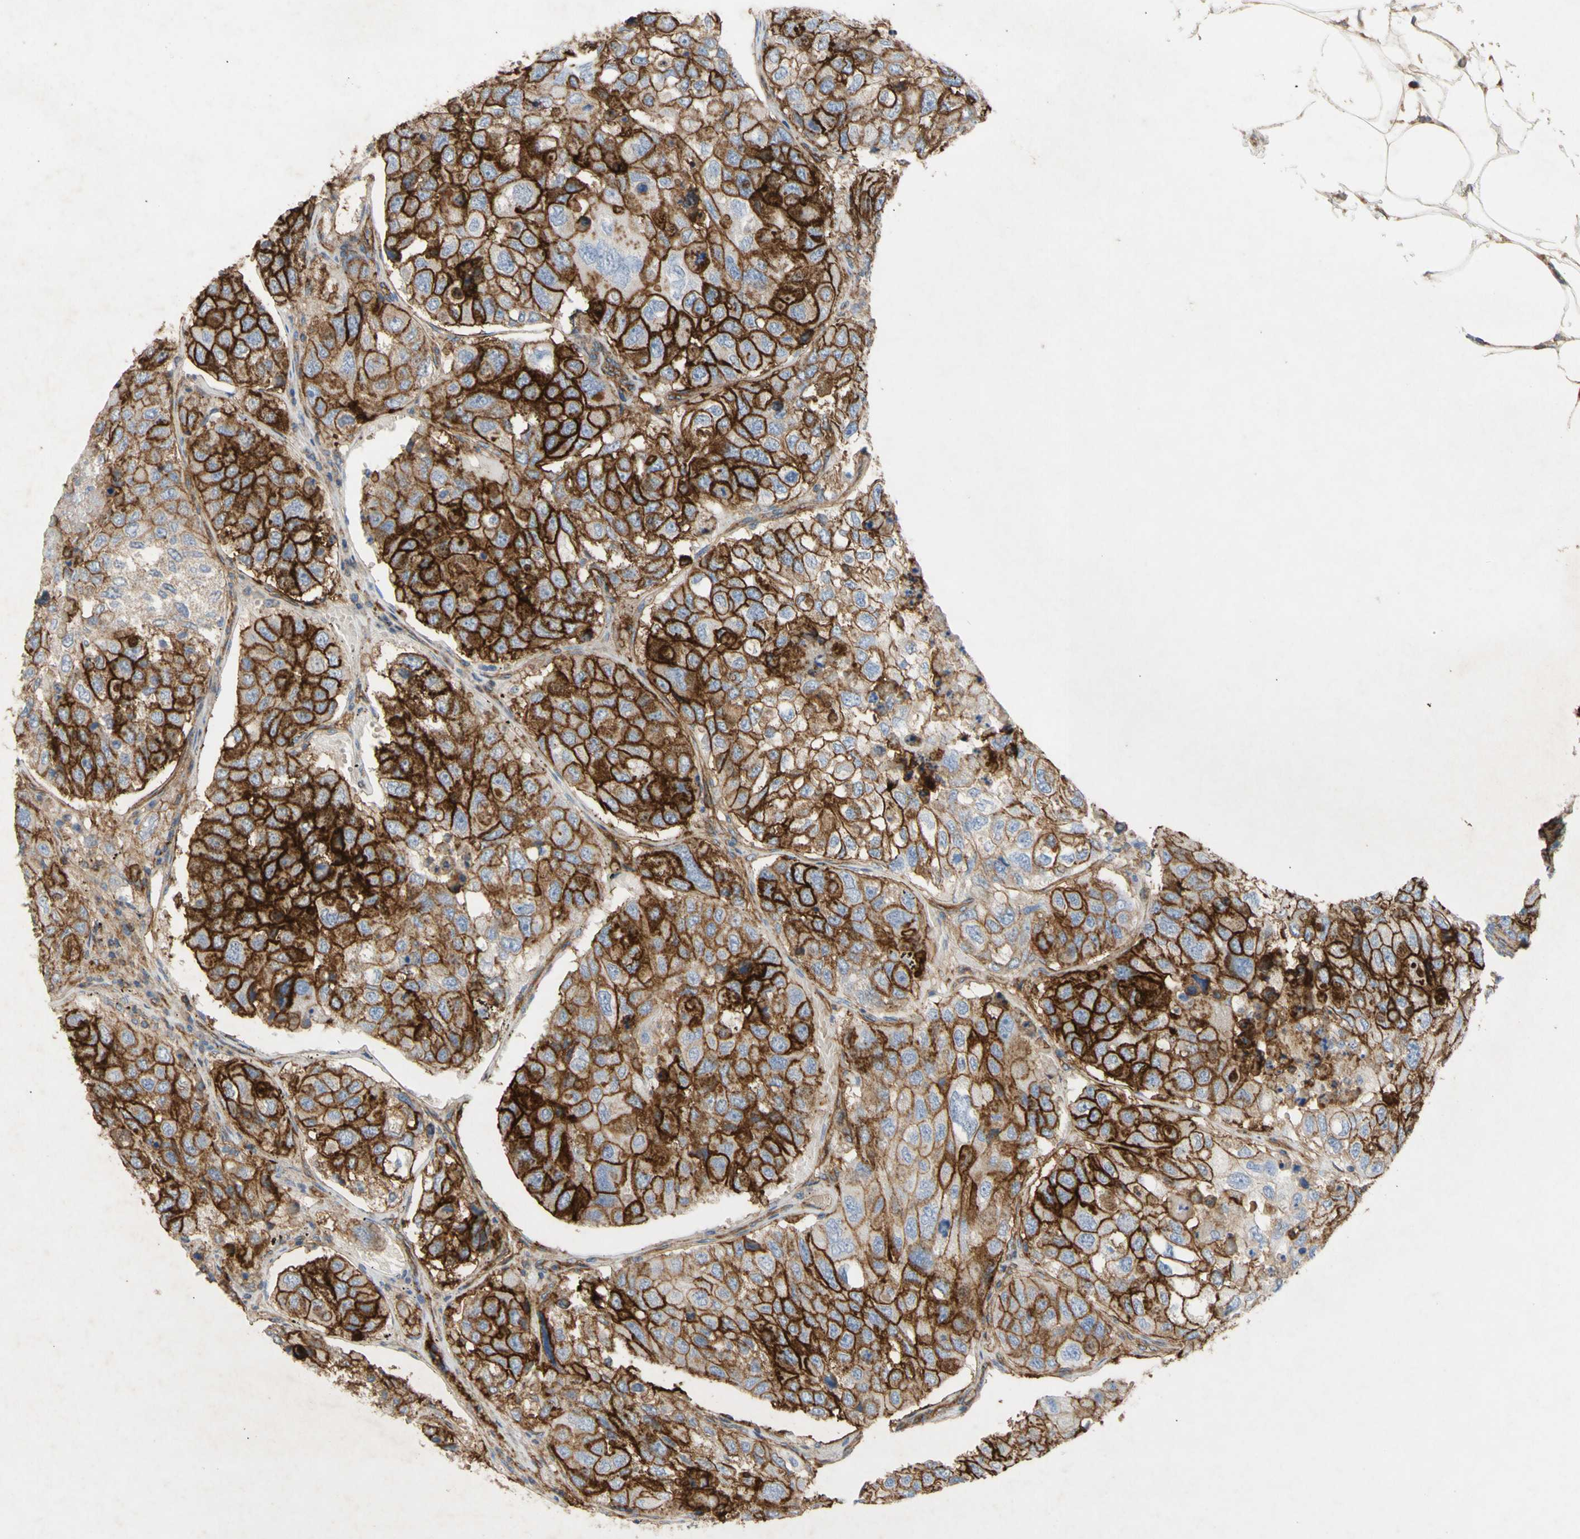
{"staining": {"intensity": "strong", "quantity": ">75%", "location": "cytoplasmic/membranous"}, "tissue": "urothelial cancer", "cell_type": "Tumor cells", "image_type": "cancer", "snomed": [{"axis": "morphology", "description": "Urothelial carcinoma, High grade"}, {"axis": "topography", "description": "Lymph node"}, {"axis": "topography", "description": "Urinary bladder"}], "caption": "Urothelial cancer stained with IHC reveals strong cytoplasmic/membranous positivity in about >75% of tumor cells.", "gene": "ATP2A3", "patient": {"sex": "male", "age": 51}}